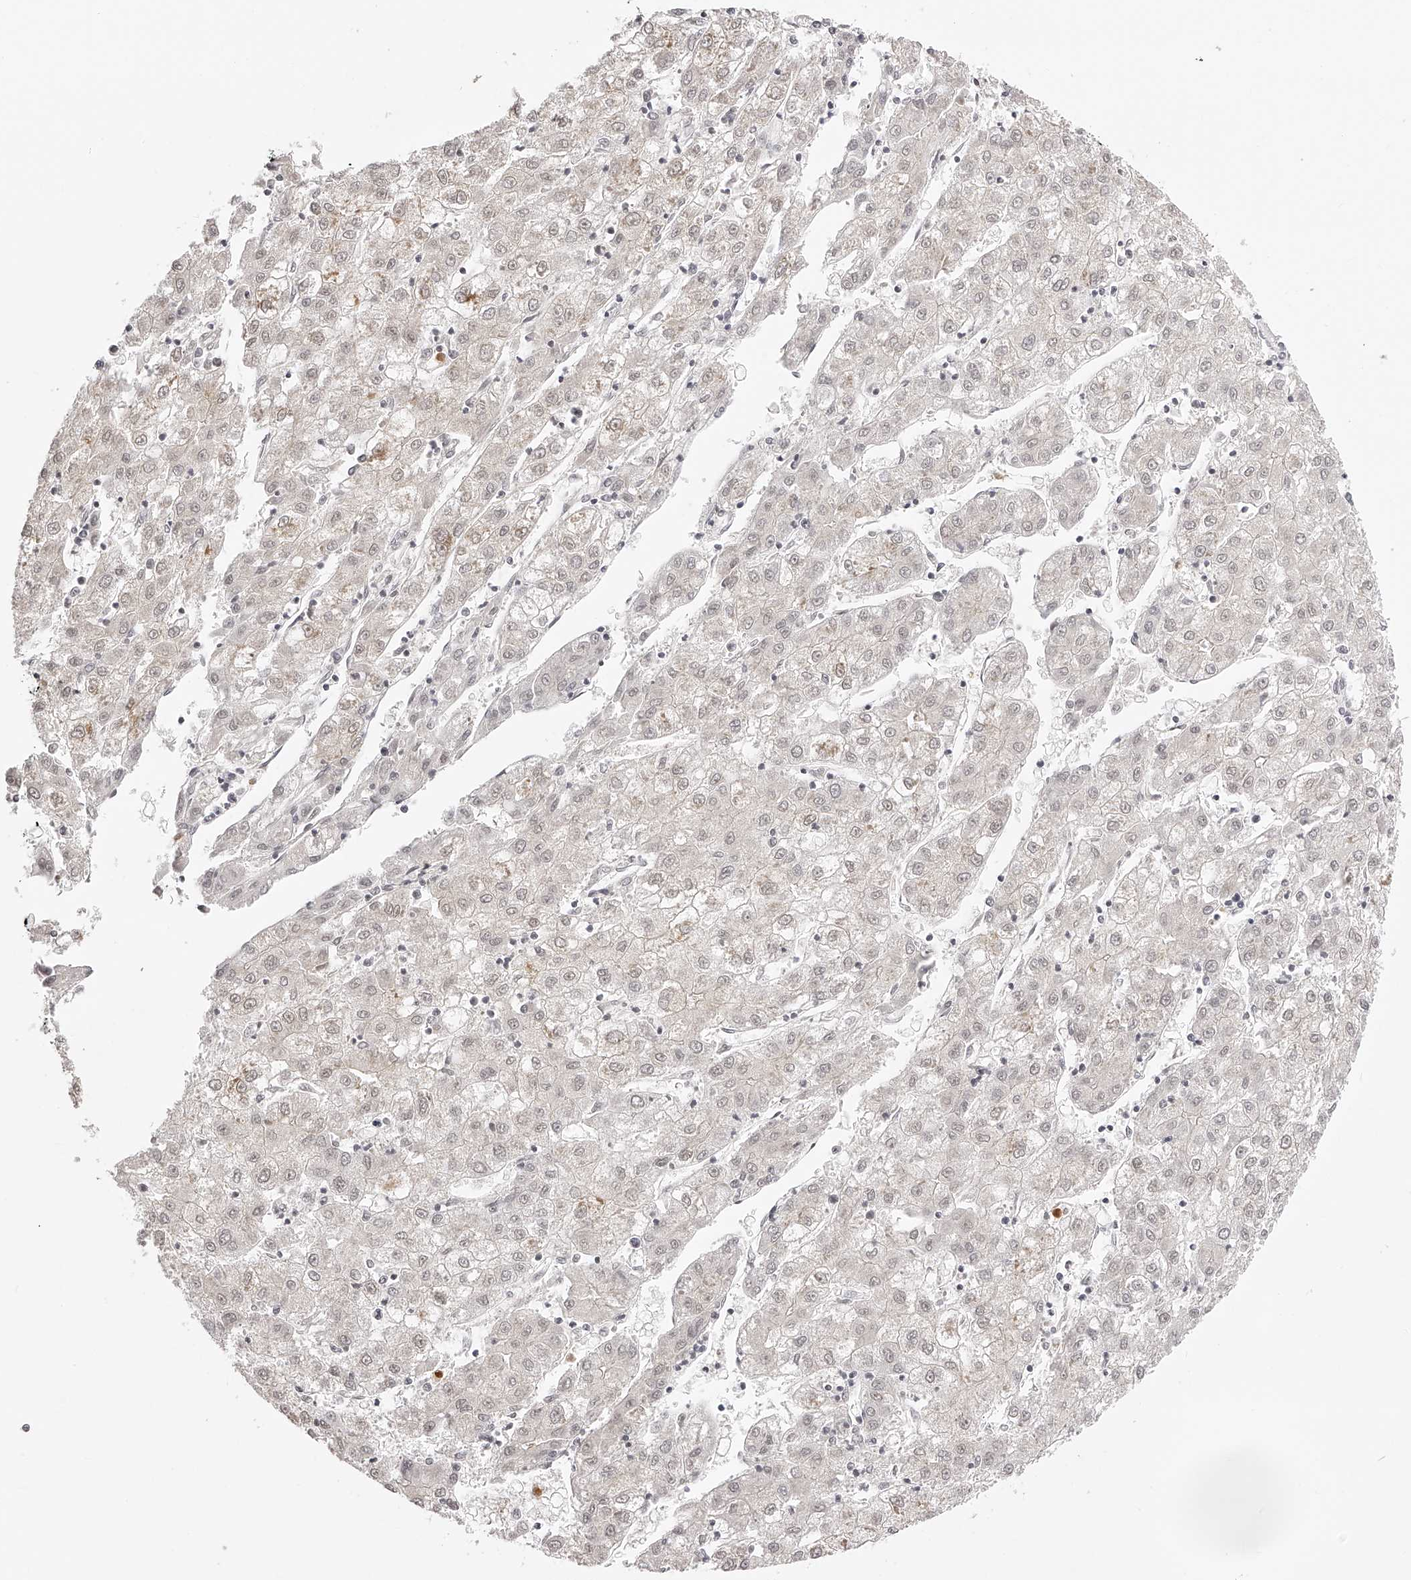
{"staining": {"intensity": "weak", "quantity": "25%-75%", "location": "nuclear"}, "tissue": "liver cancer", "cell_type": "Tumor cells", "image_type": "cancer", "snomed": [{"axis": "morphology", "description": "Carcinoma, Hepatocellular, NOS"}, {"axis": "topography", "description": "Liver"}], "caption": "The histopathology image exhibits a brown stain indicating the presence of a protein in the nuclear of tumor cells in hepatocellular carcinoma (liver).", "gene": "PLEKHG1", "patient": {"sex": "male", "age": 72}}